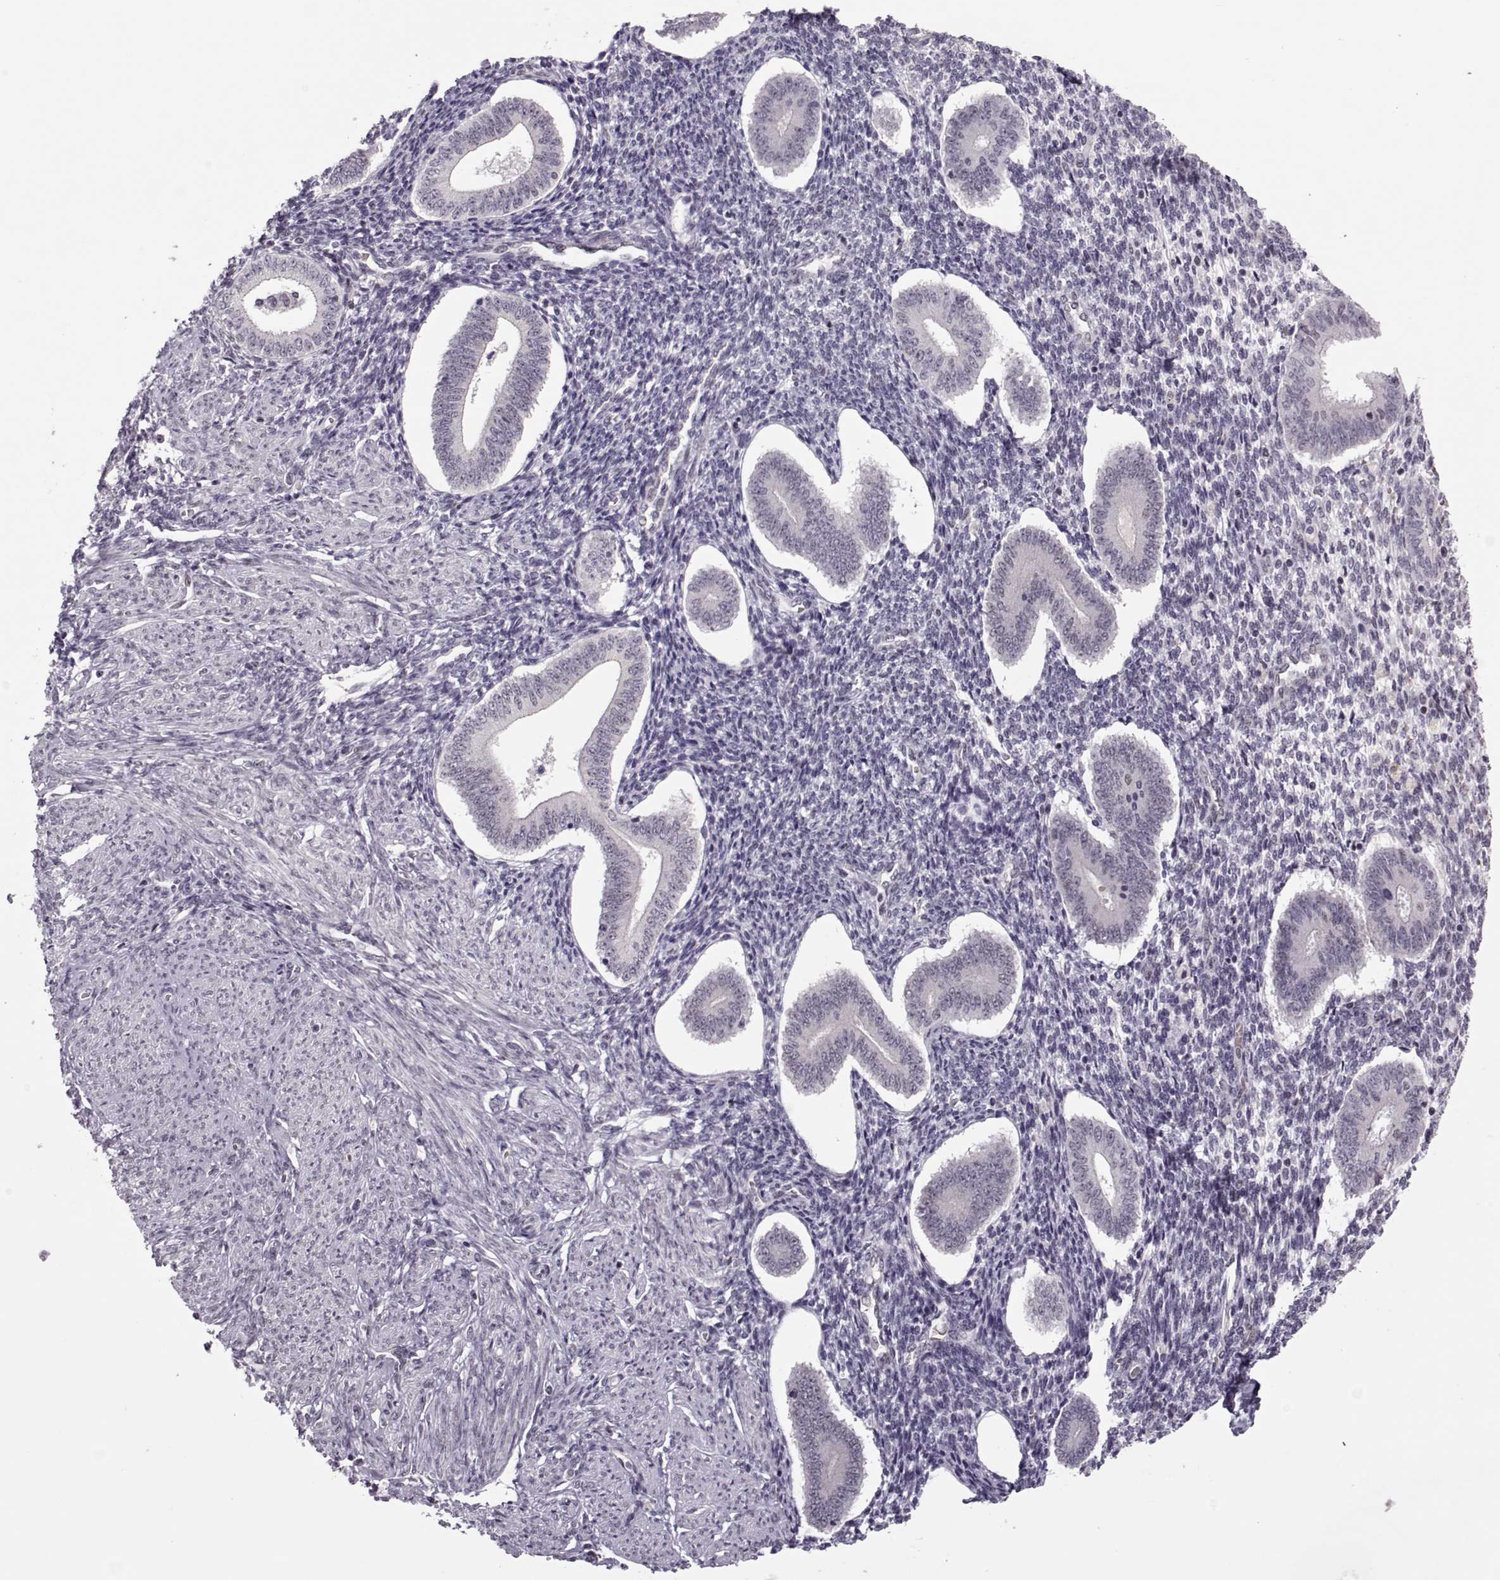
{"staining": {"intensity": "negative", "quantity": "none", "location": "none"}, "tissue": "endometrium", "cell_type": "Cells in endometrial stroma", "image_type": "normal", "snomed": [{"axis": "morphology", "description": "Normal tissue, NOS"}, {"axis": "topography", "description": "Endometrium"}], "caption": "Immunohistochemistry of unremarkable human endometrium shows no staining in cells in endometrial stroma.", "gene": "LIN28A", "patient": {"sex": "female", "age": 40}}